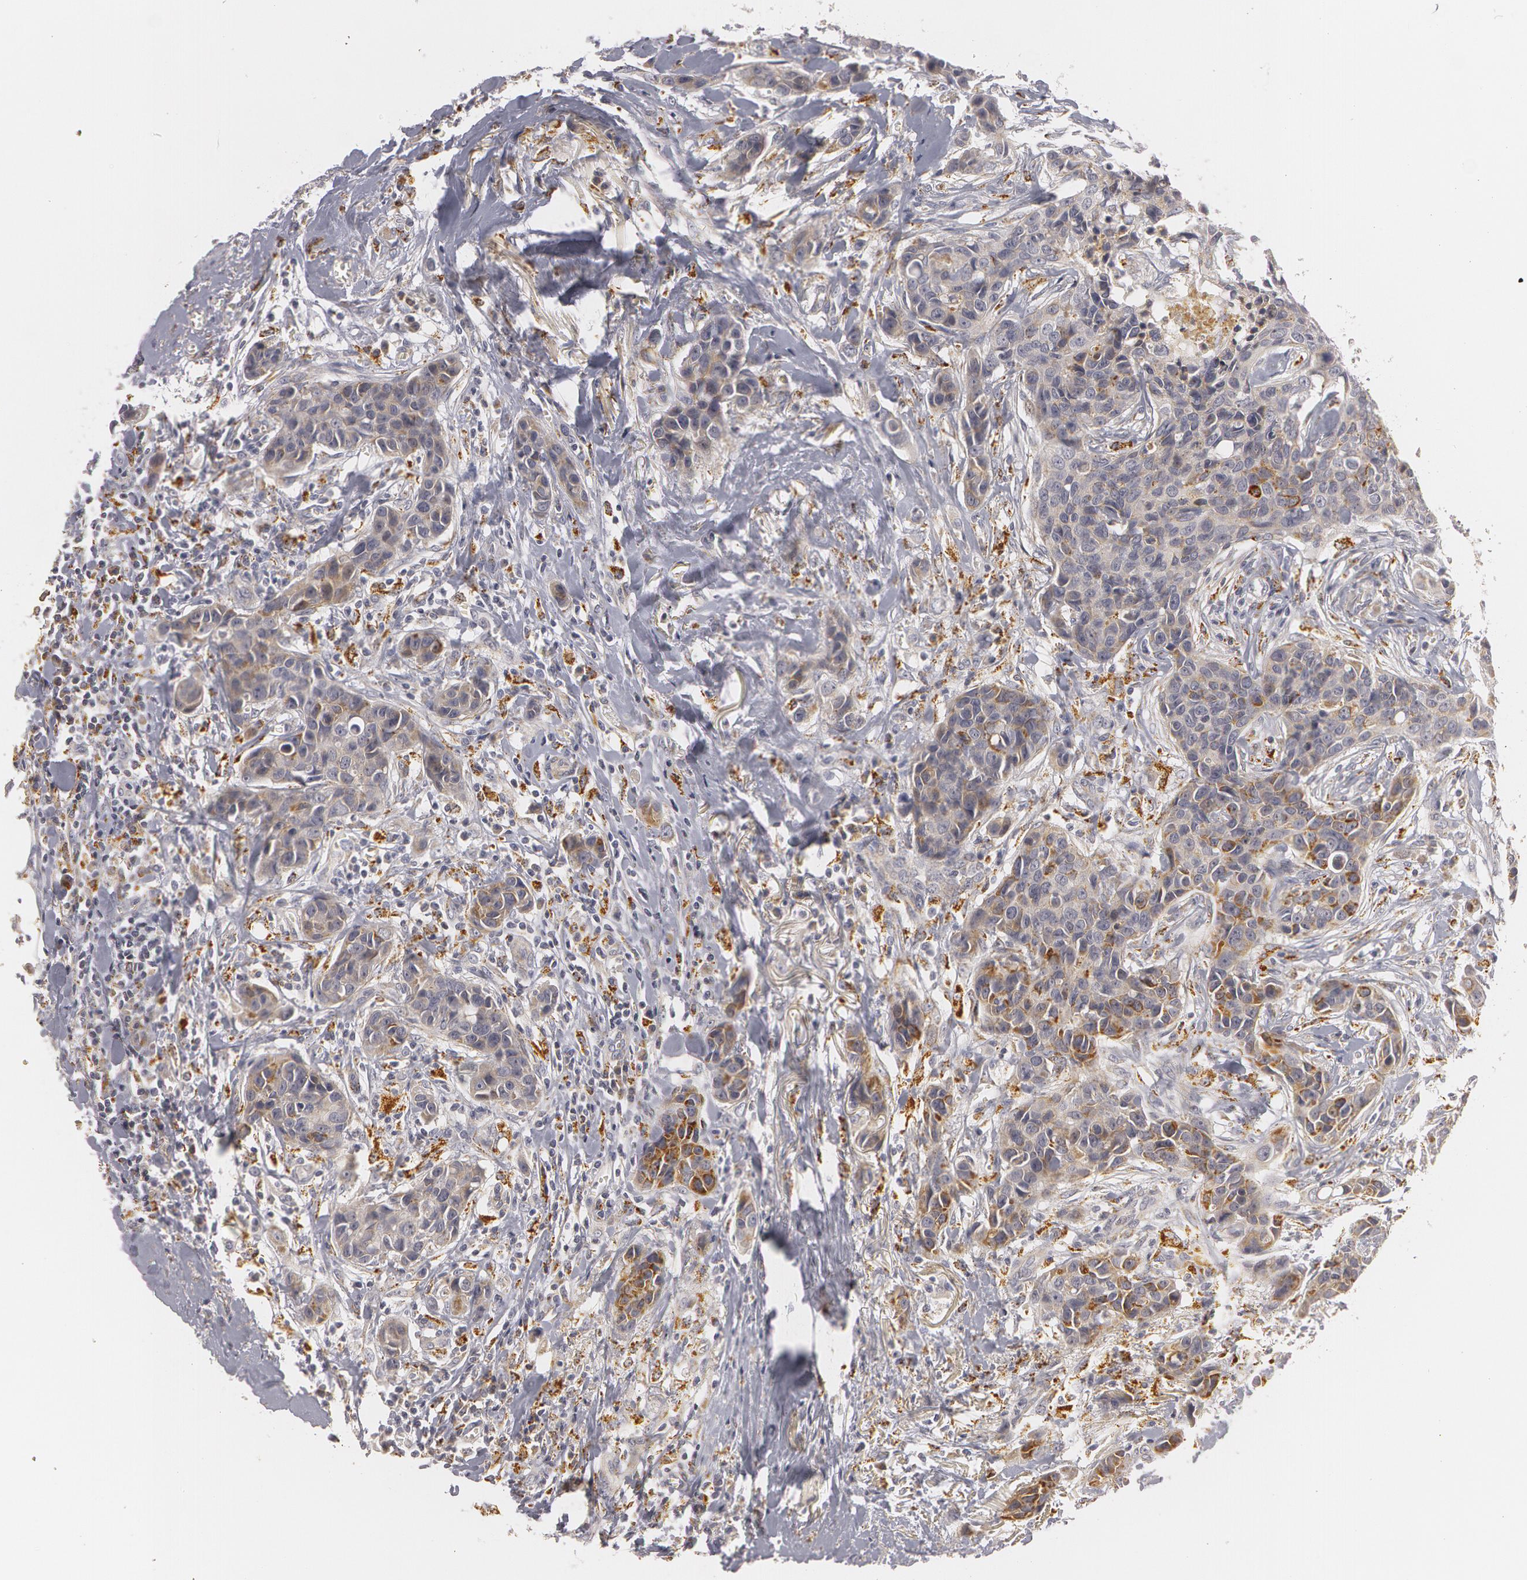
{"staining": {"intensity": "weak", "quantity": ">75%", "location": "cytoplasmic/membranous"}, "tissue": "breast cancer", "cell_type": "Tumor cells", "image_type": "cancer", "snomed": [{"axis": "morphology", "description": "Duct carcinoma"}, {"axis": "topography", "description": "Breast"}], "caption": "Tumor cells exhibit low levels of weak cytoplasmic/membranous staining in about >75% of cells in breast intraductal carcinoma.", "gene": "C7", "patient": {"sex": "female", "age": 91}}